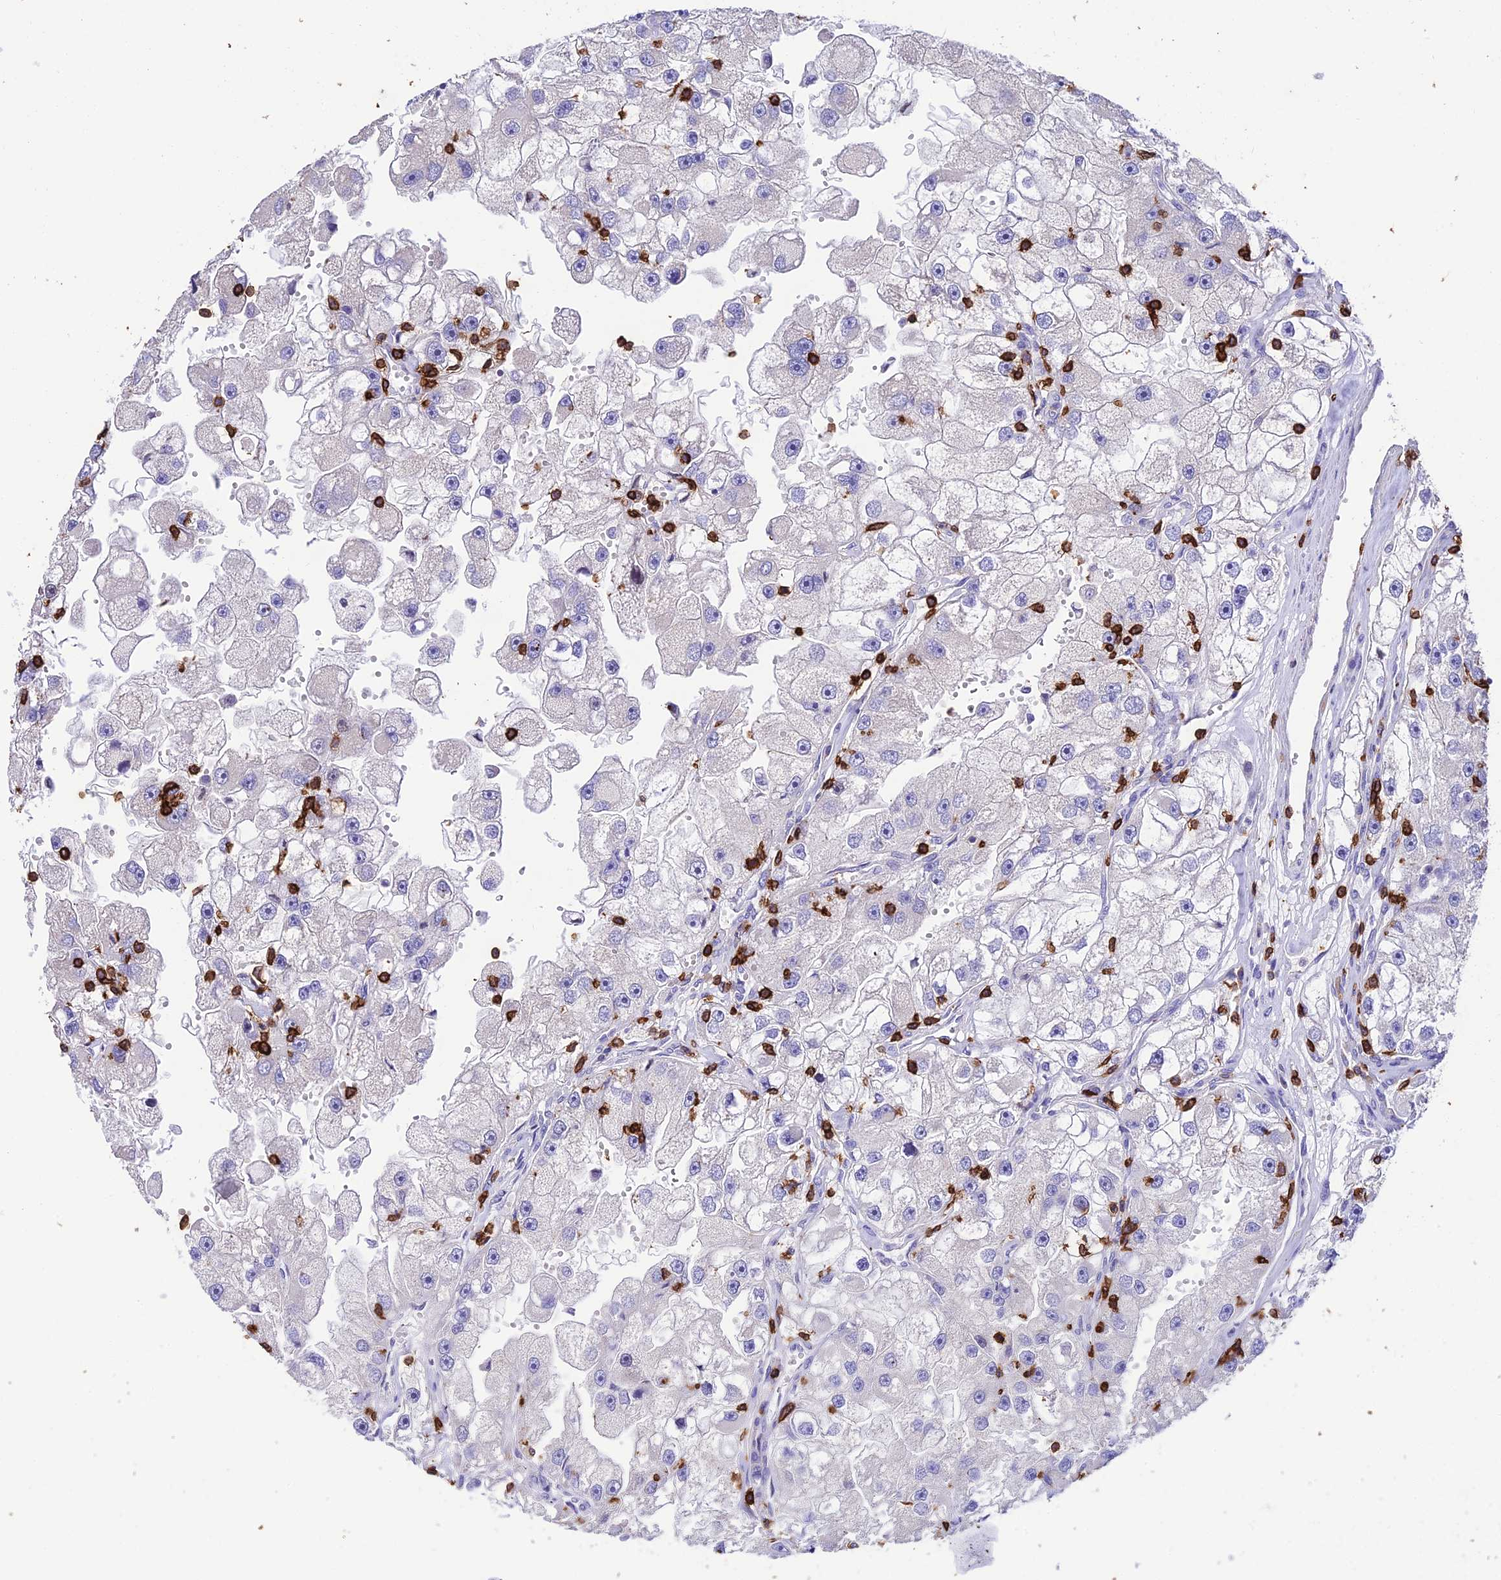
{"staining": {"intensity": "negative", "quantity": "none", "location": "none"}, "tissue": "renal cancer", "cell_type": "Tumor cells", "image_type": "cancer", "snomed": [{"axis": "morphology", "description": "Adenocarcinoma, NOS"}, {"axis": "topography", "description": "Kidney"}], "caption": "Tumor cells show no significant protein staining in renal adenocarcinoma.", "gene": "PTPRCAP", "patient": {"sex": "male", "age": 63}}